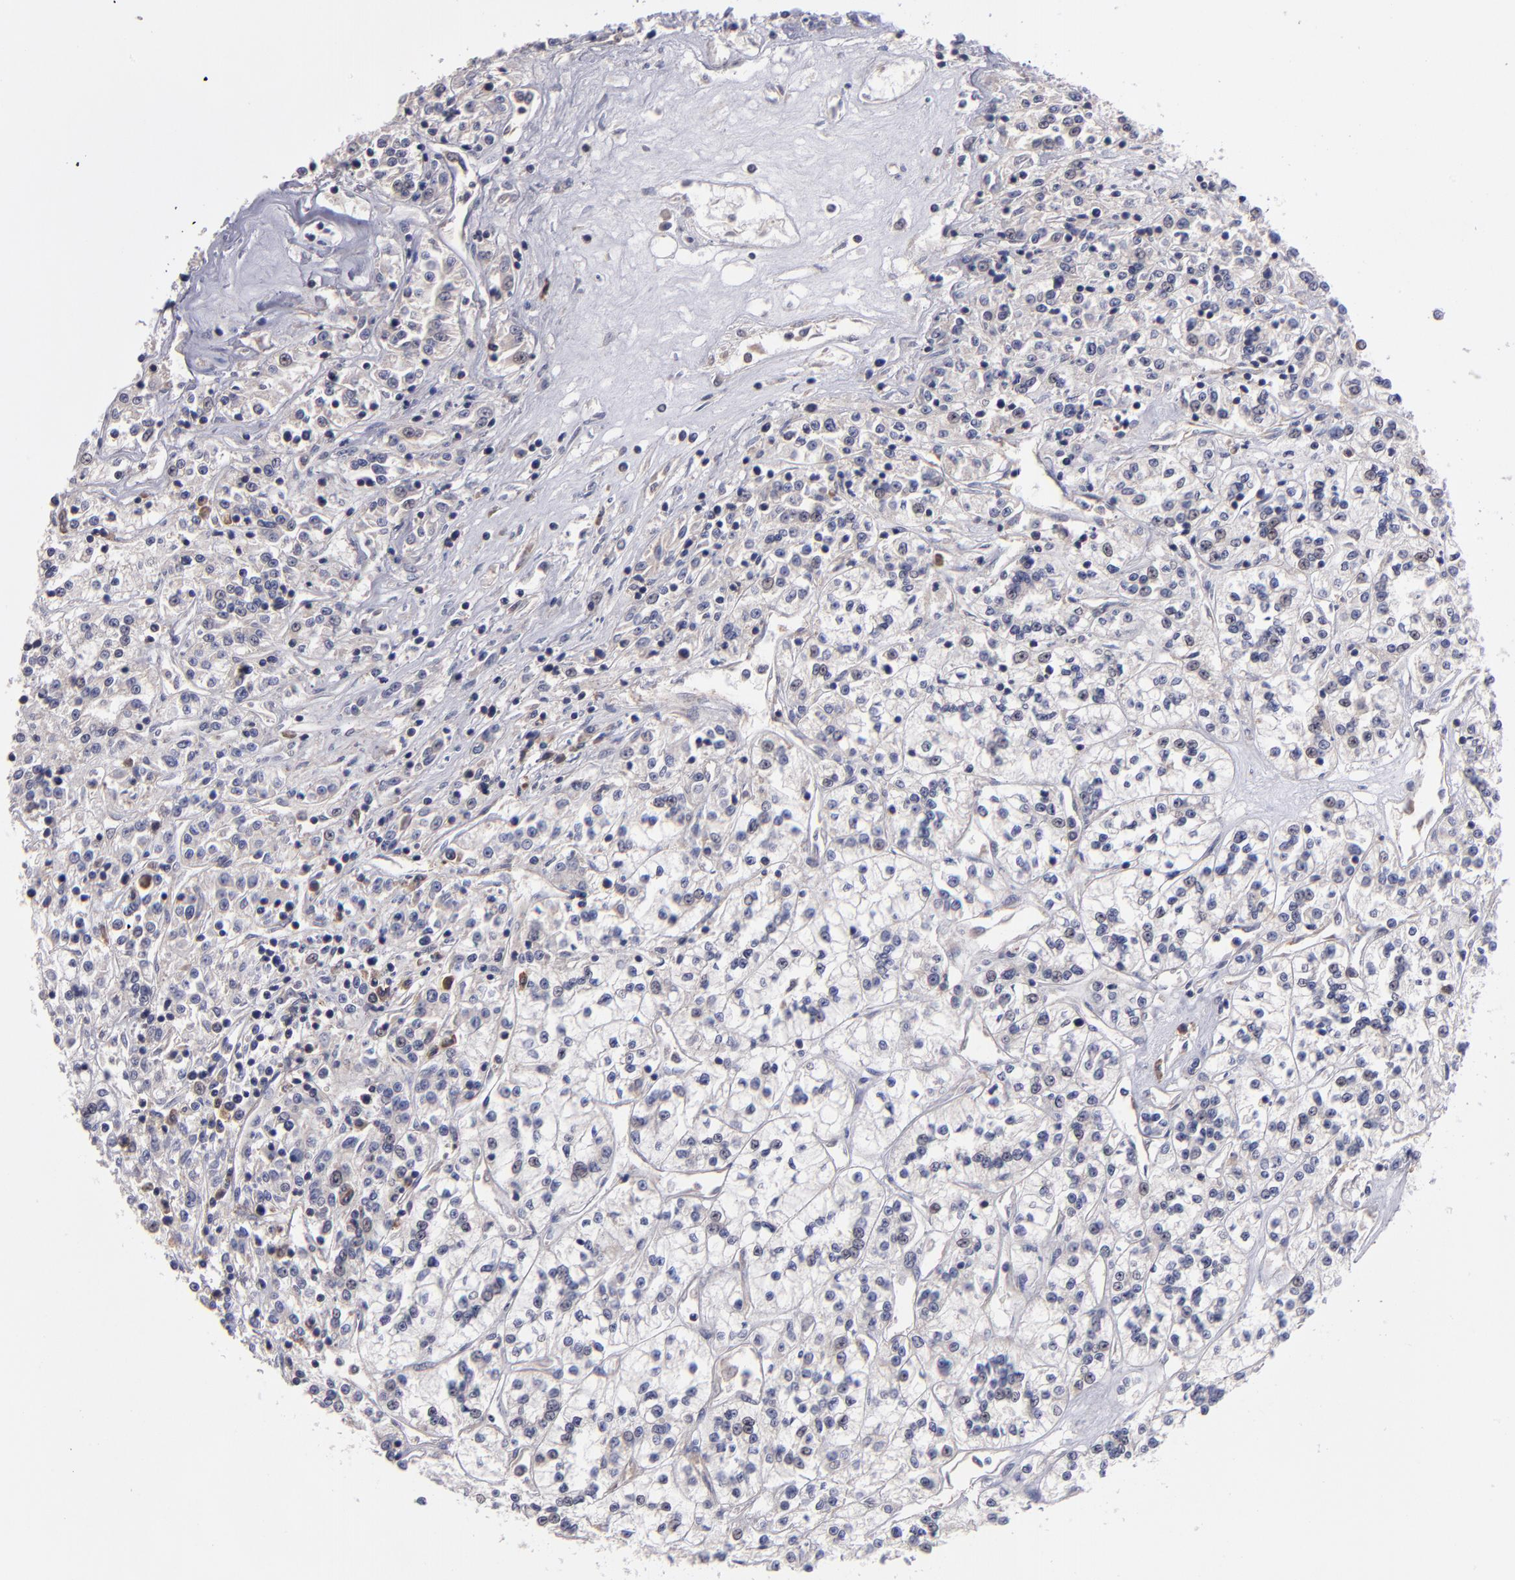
{"staining": {"intensity": "negative", "quantity": "none", "location": "none"}, "tissue": "renal cancer", "cell_type": "Tumor cells", "image_type": "cancer", "snomed": [{"axis": "morphology", "description": "Adenocarcinoma, NOS"}, {"axis": "topography", "description": "Kidney"}], "caption": "Renal cancer (adenocarcinoma) stained for a protein using immunohistochemistry (IHC) displays no positivity tumor cells.", "gene": "EIF3L", "patient": {"sex": "female", "age": 76}}